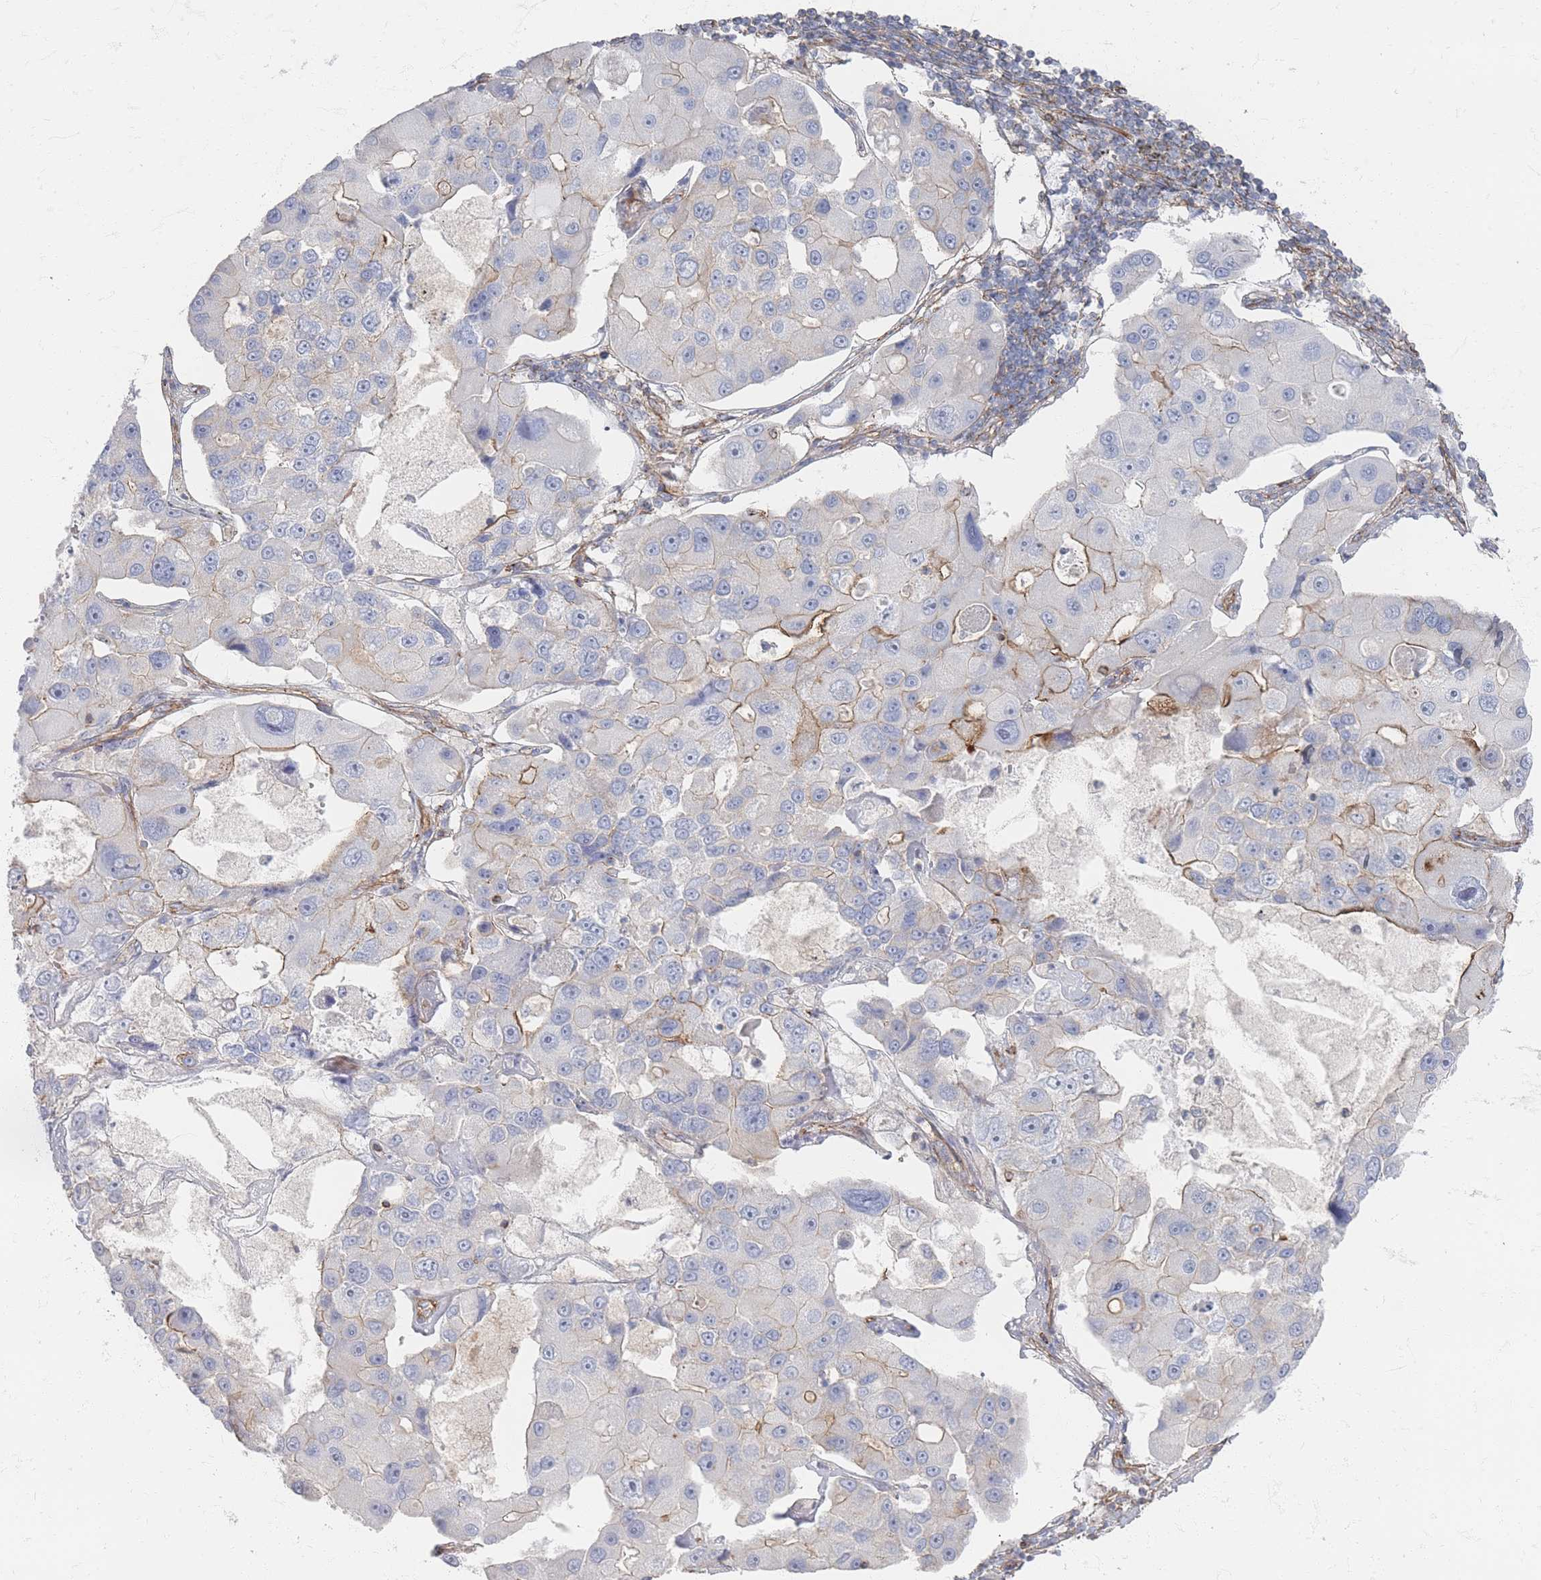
{"staining": {"intensity": "moderate", "quantity": "<25%", "location": "cytoplasmic/membranous"}, "tissue": "lung cancer", "cell_type": "Tumor cells", "image_type": "cancer", "snomed": [{"axis": "morphology", "description": "Adenocarcinoma, NOS"}, {"axis": "topography", "description": "Lung"}], "caption": "Lung cancer stained with a protein marker exhibits moderate staining in tumor cells.", "gene": "GNB1", "patient": {"sex": "female", "age": 54}}